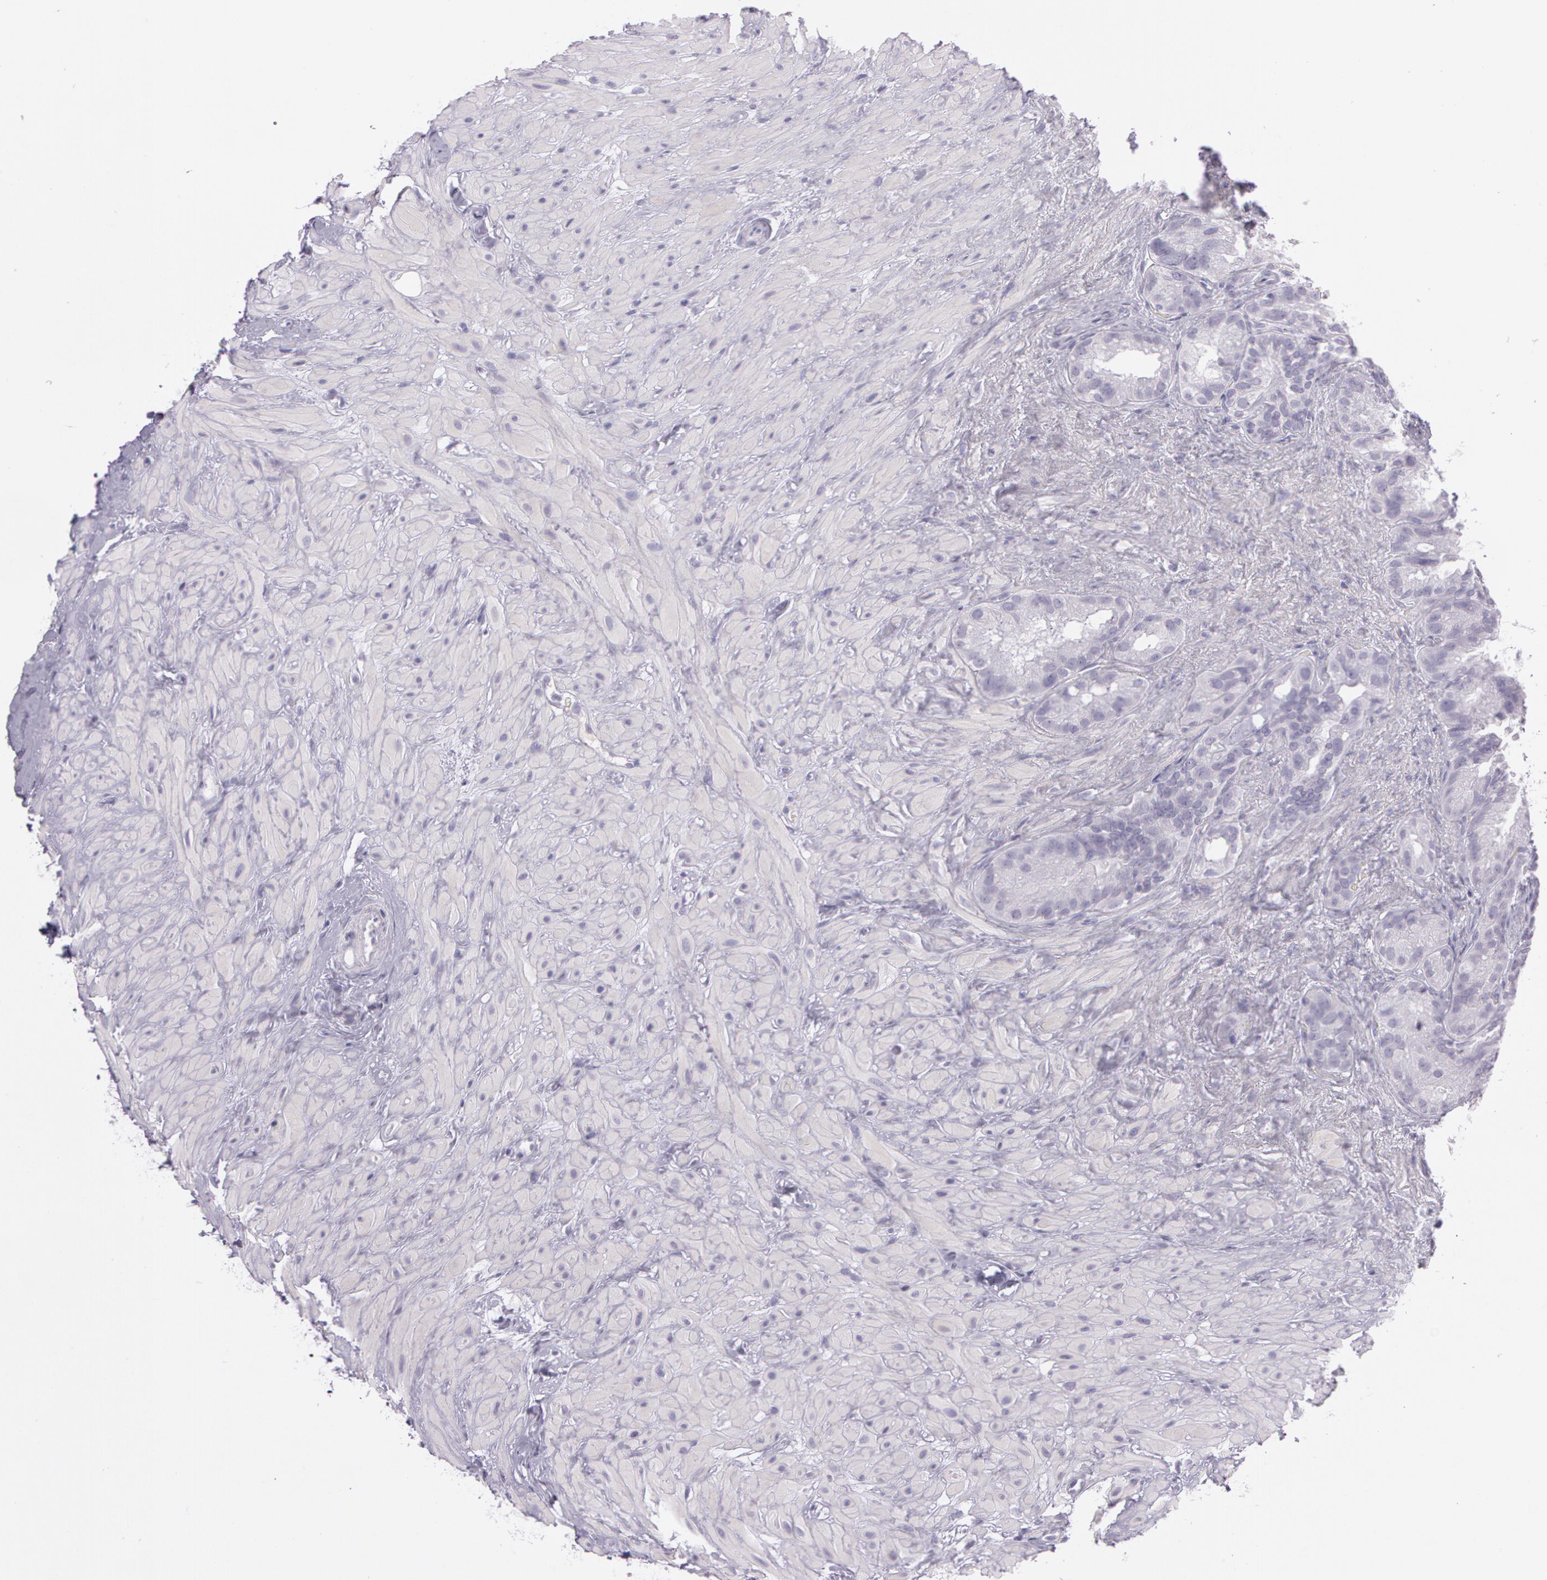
{"staining": {"intensity": "negative", "quantity": "none", "location": "none"}, "tissue": "seminal vesicle", "cell_type": "Glandular cells", "image_type": "normal", "snomed": [{"axis": "morphology", "description": "Normal tissue, NOS"}, {"axis": "topography", "description": "Prostate"}, {"axis": "topography", "description": "Seminal veicle"}], "caption": "The immunohistochemistry (IHC) photomicrograph has no significant positivity in glandular cells of seminal vesicle. (DAB (3,3'-diaminobenzidine) IHC, high magnification).", "gene": "OTC", "patient": {"sex": "male", "age": 63}}